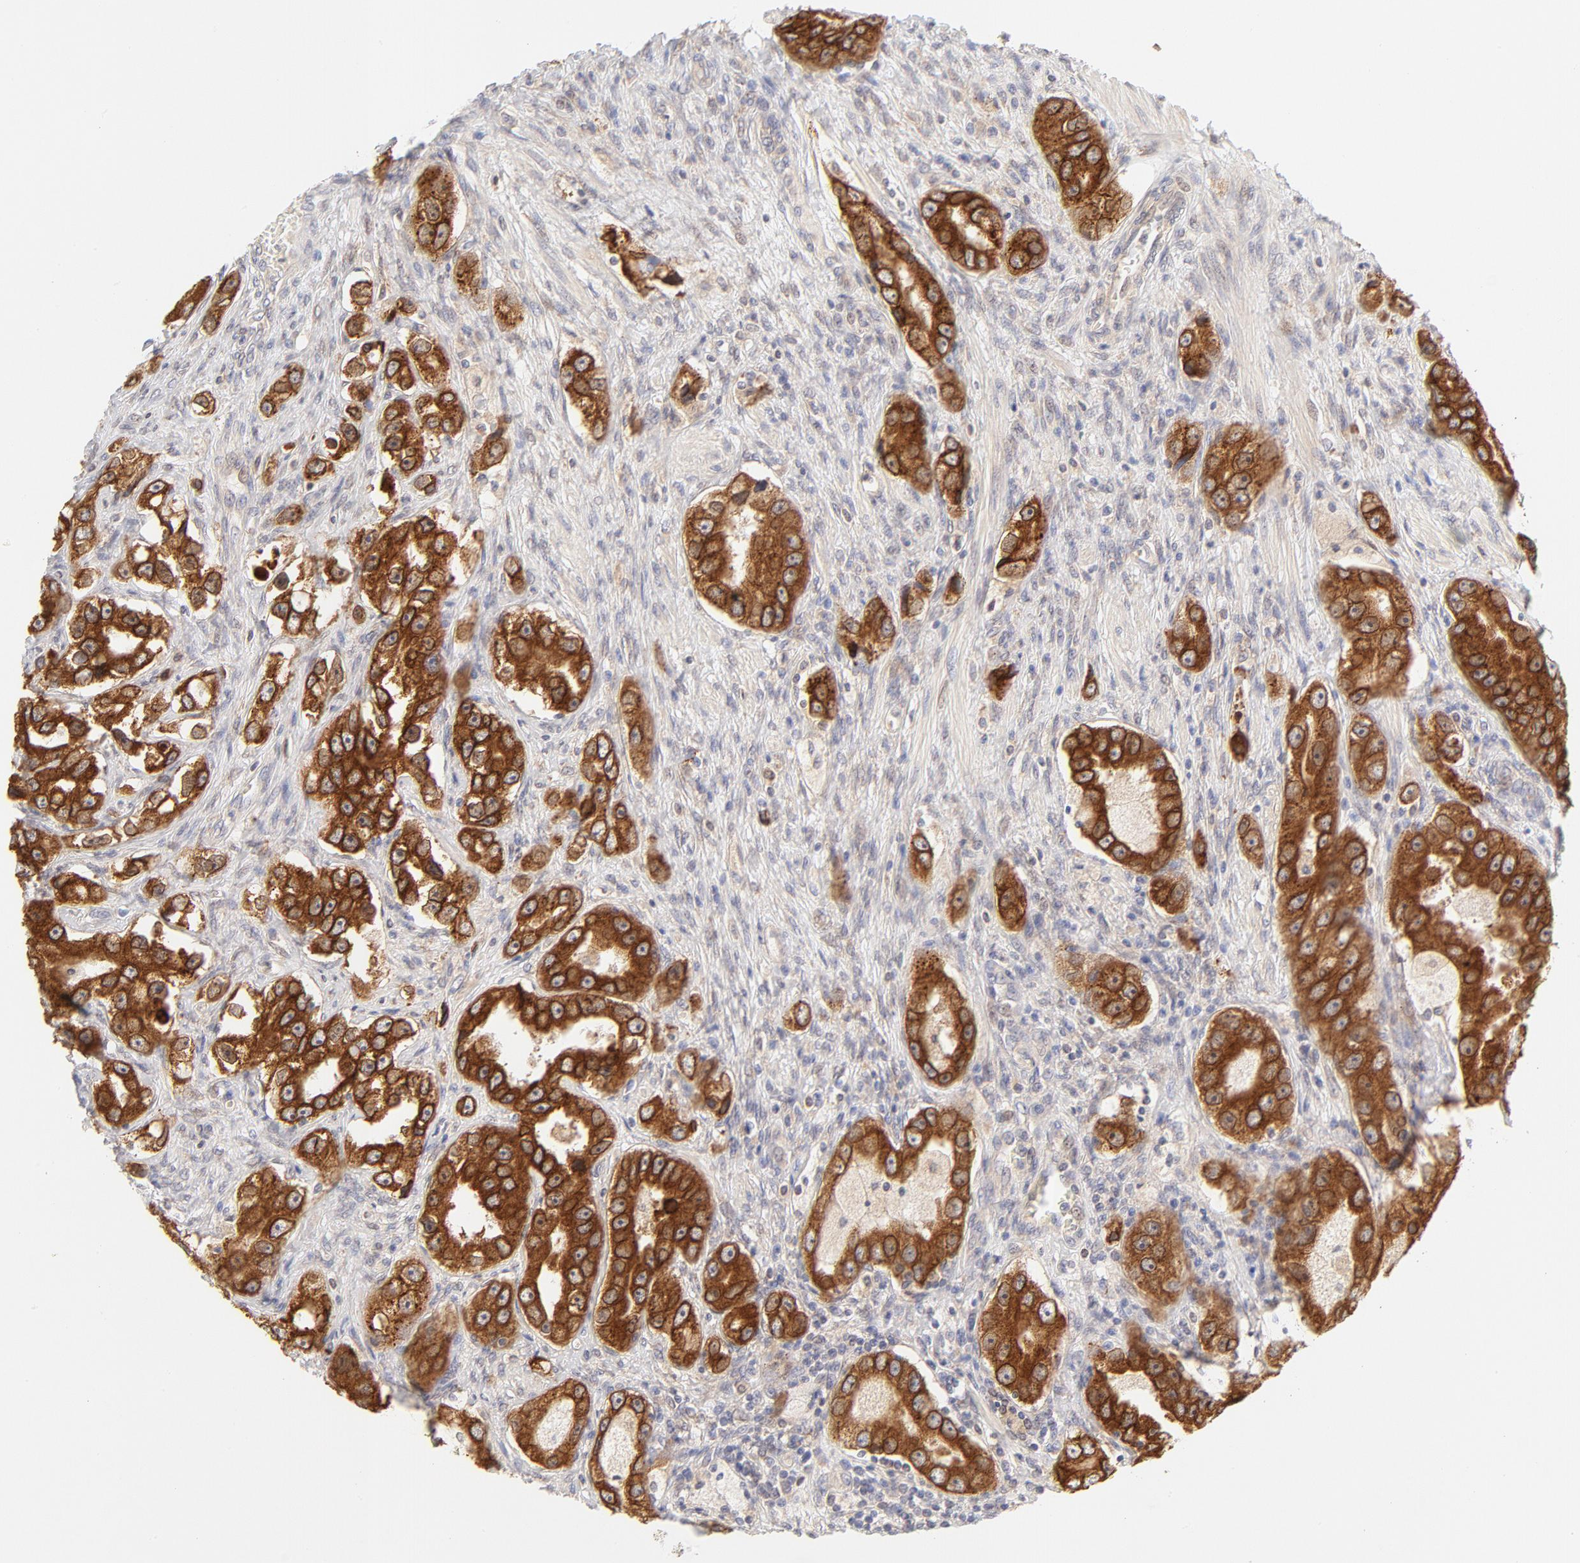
{"staining": {"intensity": "strong", "quantity": ">75%", "location": "cytoplasmic/membranous"}, "tissue": "prostate cancer", "cell_type": "Tumor cells", "image_type": "cancer", "snomed": [{"axis": "morphology", "description": "Adenocarcinoma, High grade"}, {"axis": "topography", "description": "Prostate"}], "caption": "Tumor cells exhibit high levels of strong cytoplasmic/membranous staining in about >75% of cells in prostate cancer.", "gene": "RPS6KA1", "patient": {"sex": "male", "age": 63}}